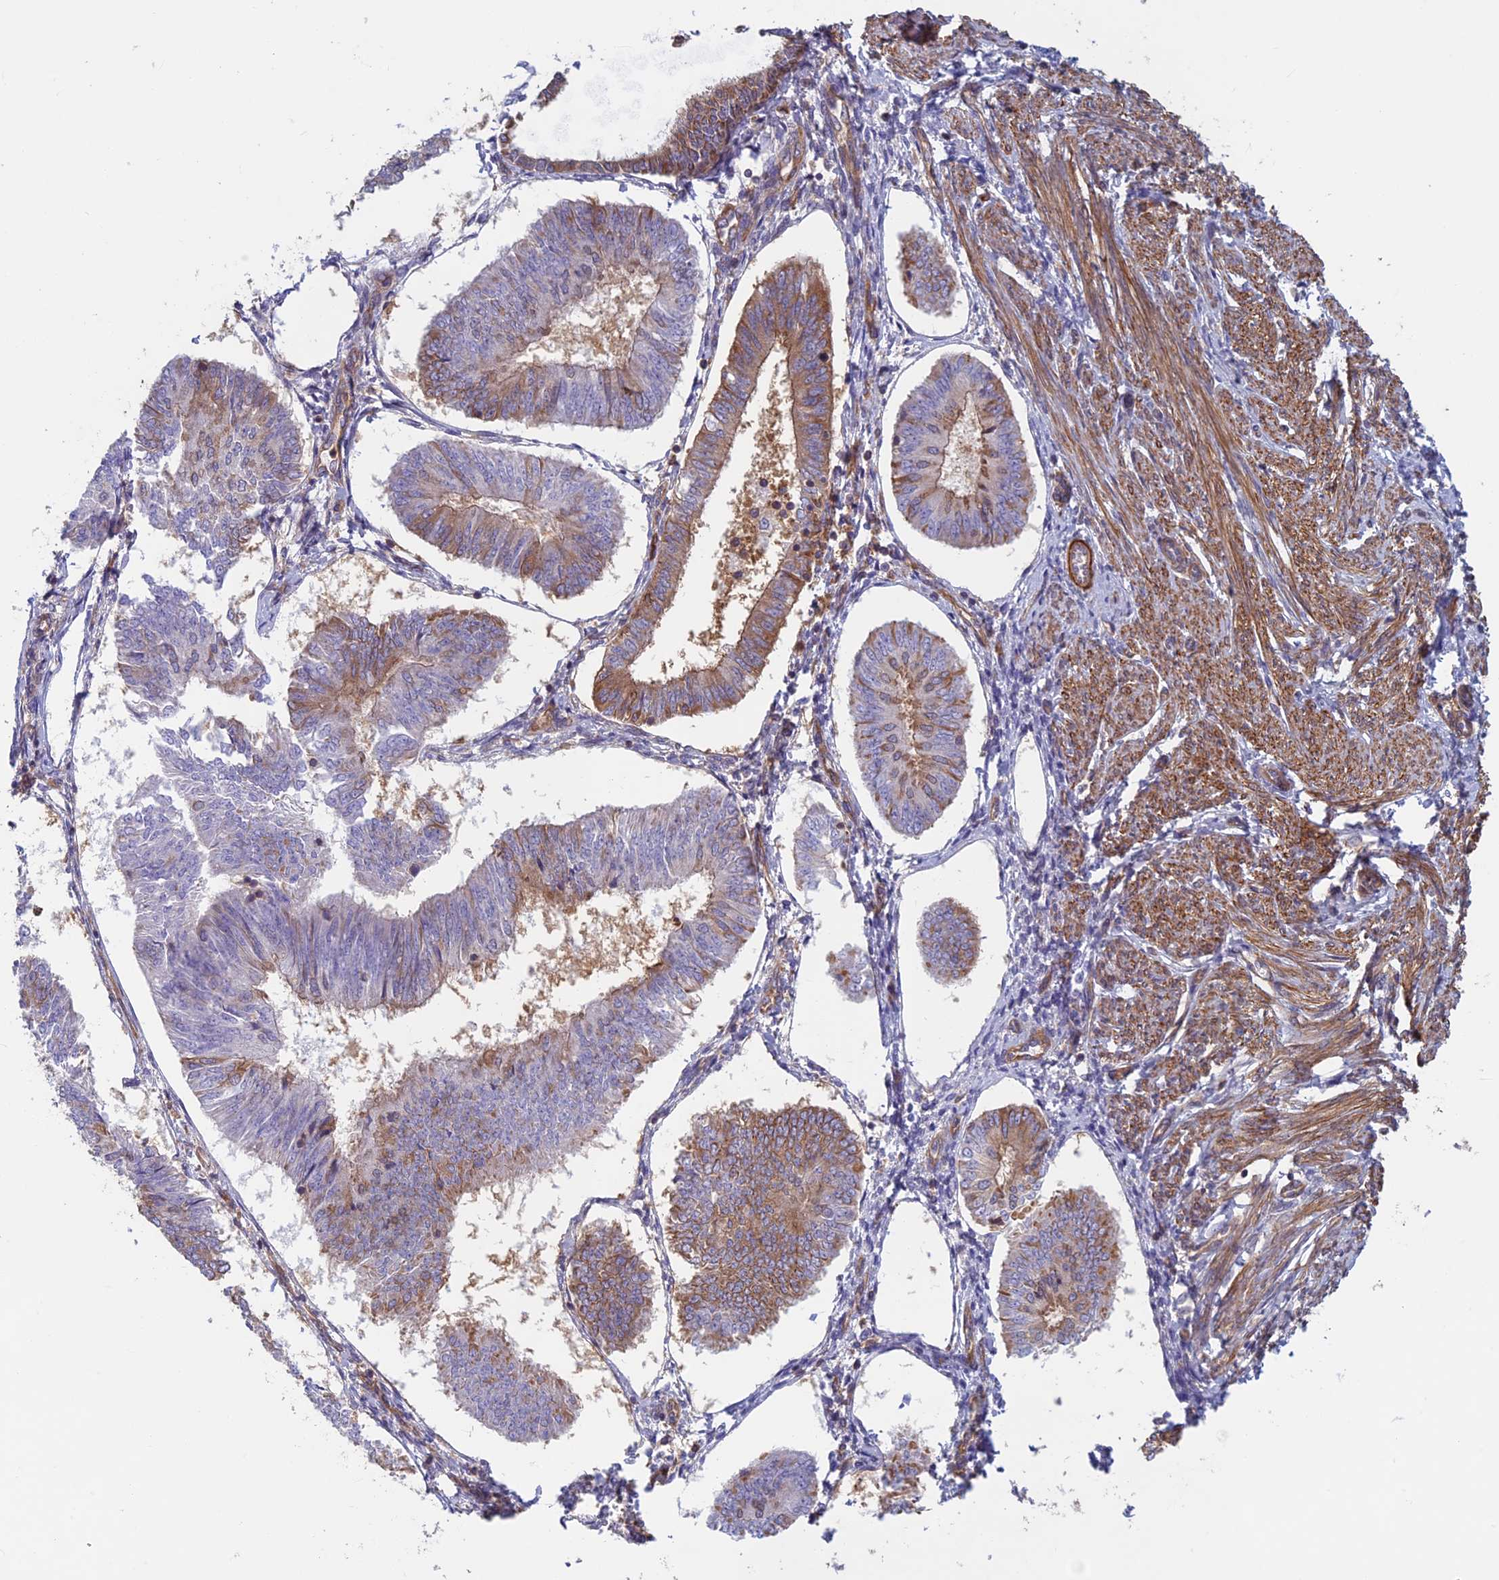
{"staining": {"intensity": "moderate", "quantity": "<25%", "location": "cytoplasmic/membranous"}, "tissue": "endometrial cancer", "cell_type": "Tumor cells", "image_type": "cancer", "snomed": [{"axis": "morphology", "description": "Adenocarcinoma, NOS"}, {"axis": "topography", "description": "Endometrium"}], "caption": "Tumor cells show low levels of moderate cytoplasmic/membranous positivity in approximately <25% of cells in adenocarcinoma (endometrial). (DAB = brown stain, brightfield microscopy at high magnification).", "gene": "DNM1L", "patient": {"sex": "female", "age": 58}}